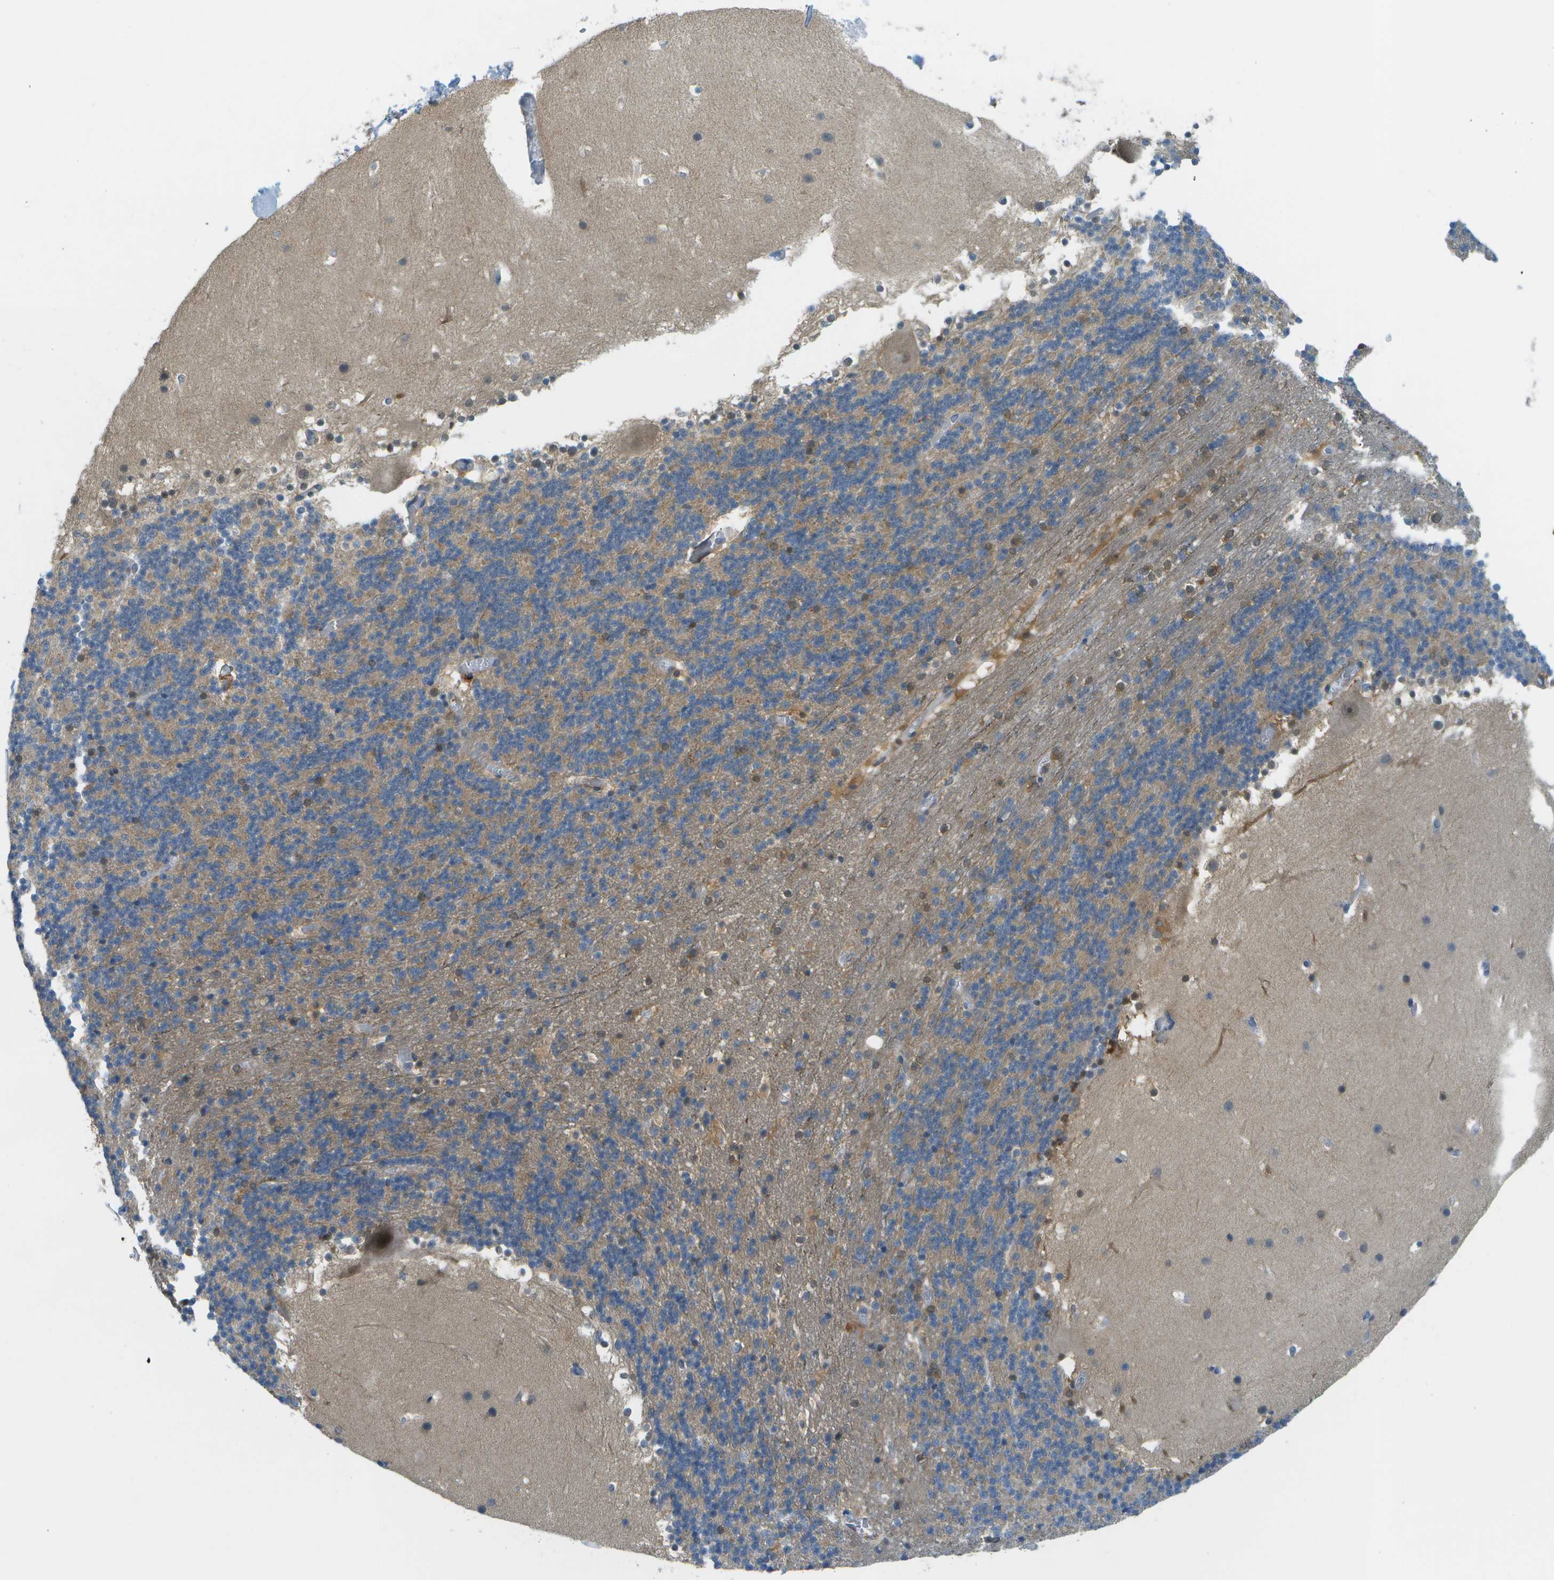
{"staining": {"intensity": "moderate", "quantity": "<25%", "location": "cytoplasmic/membranous,nuclear"}, "tissue": "cerebellum", "cell_type": "Cells in granular layer", "image_type": "normal", "snomed": [{"axis": "morphology", "description": "Normal tissue, NOS"}, {"axis": "topography", "description": "Cerebellum"}], "caption": "An immunohistochemistry (IHC) micrograph of benign tissue is shown. Protein staining in brown labels moderate cytoplasmic/membranous,nuclear positivity in cerebellum within cells in granular layer.", "gene": "CDH23", "patient": {"sex": "male", "age": 45}}